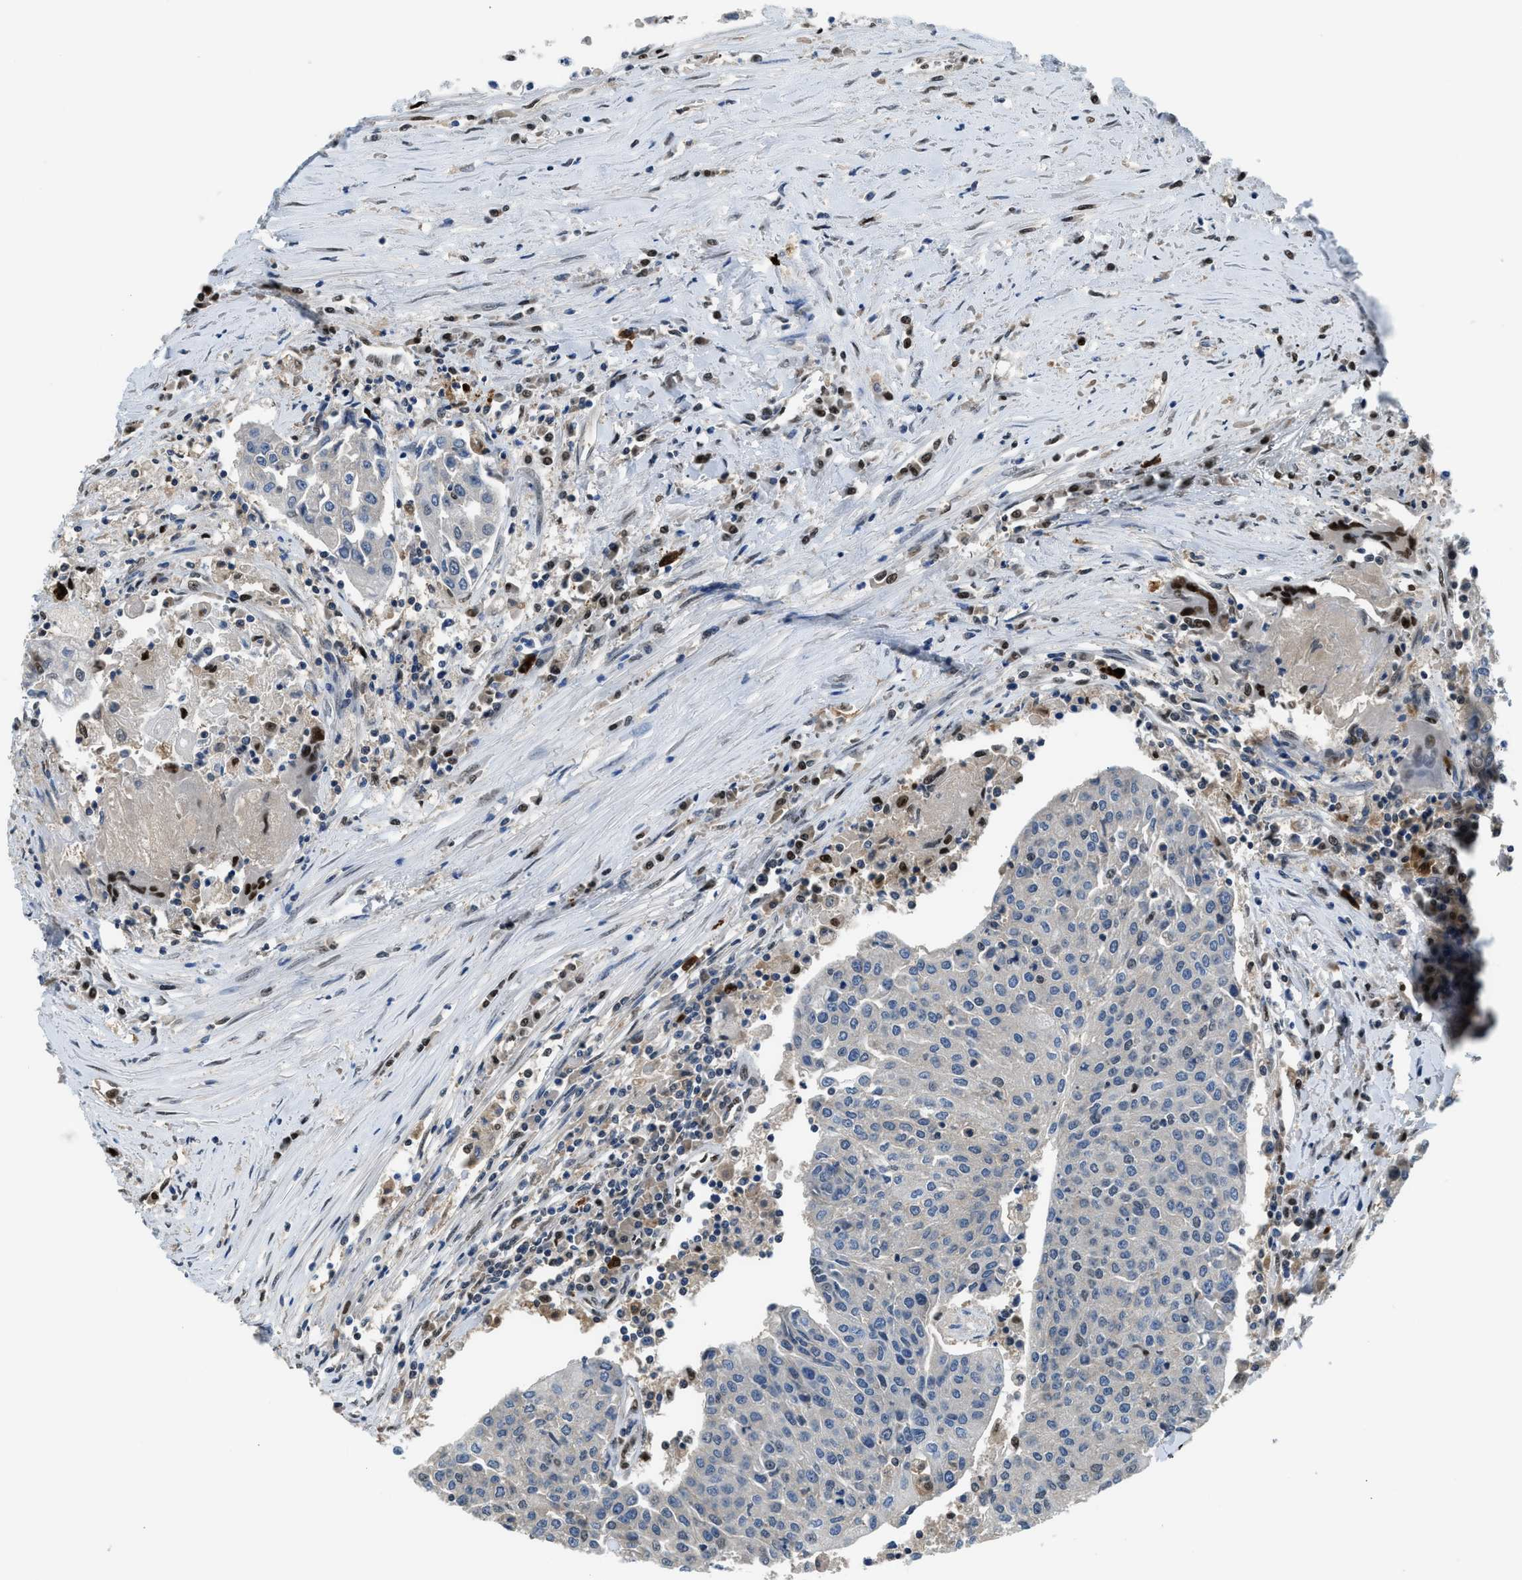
{"staining": {"intensity": "negative", "quantity": "none", "location": "none"}, "tissue": "urothelial cancer", "cell_type": "Tumor cells", "image_type": "cancer", "snomed": [{"axis": "morphology", "description": "Urothelial carcinoma, High grade"}, {"axis": "topography", "description": "Urinary bladder"}], "caption": "Tumor cells show no significant staining in urothelial carcinoma (high-grade).", "gene": "ALX1", "patient": {"sex": "female", "age": 85}}